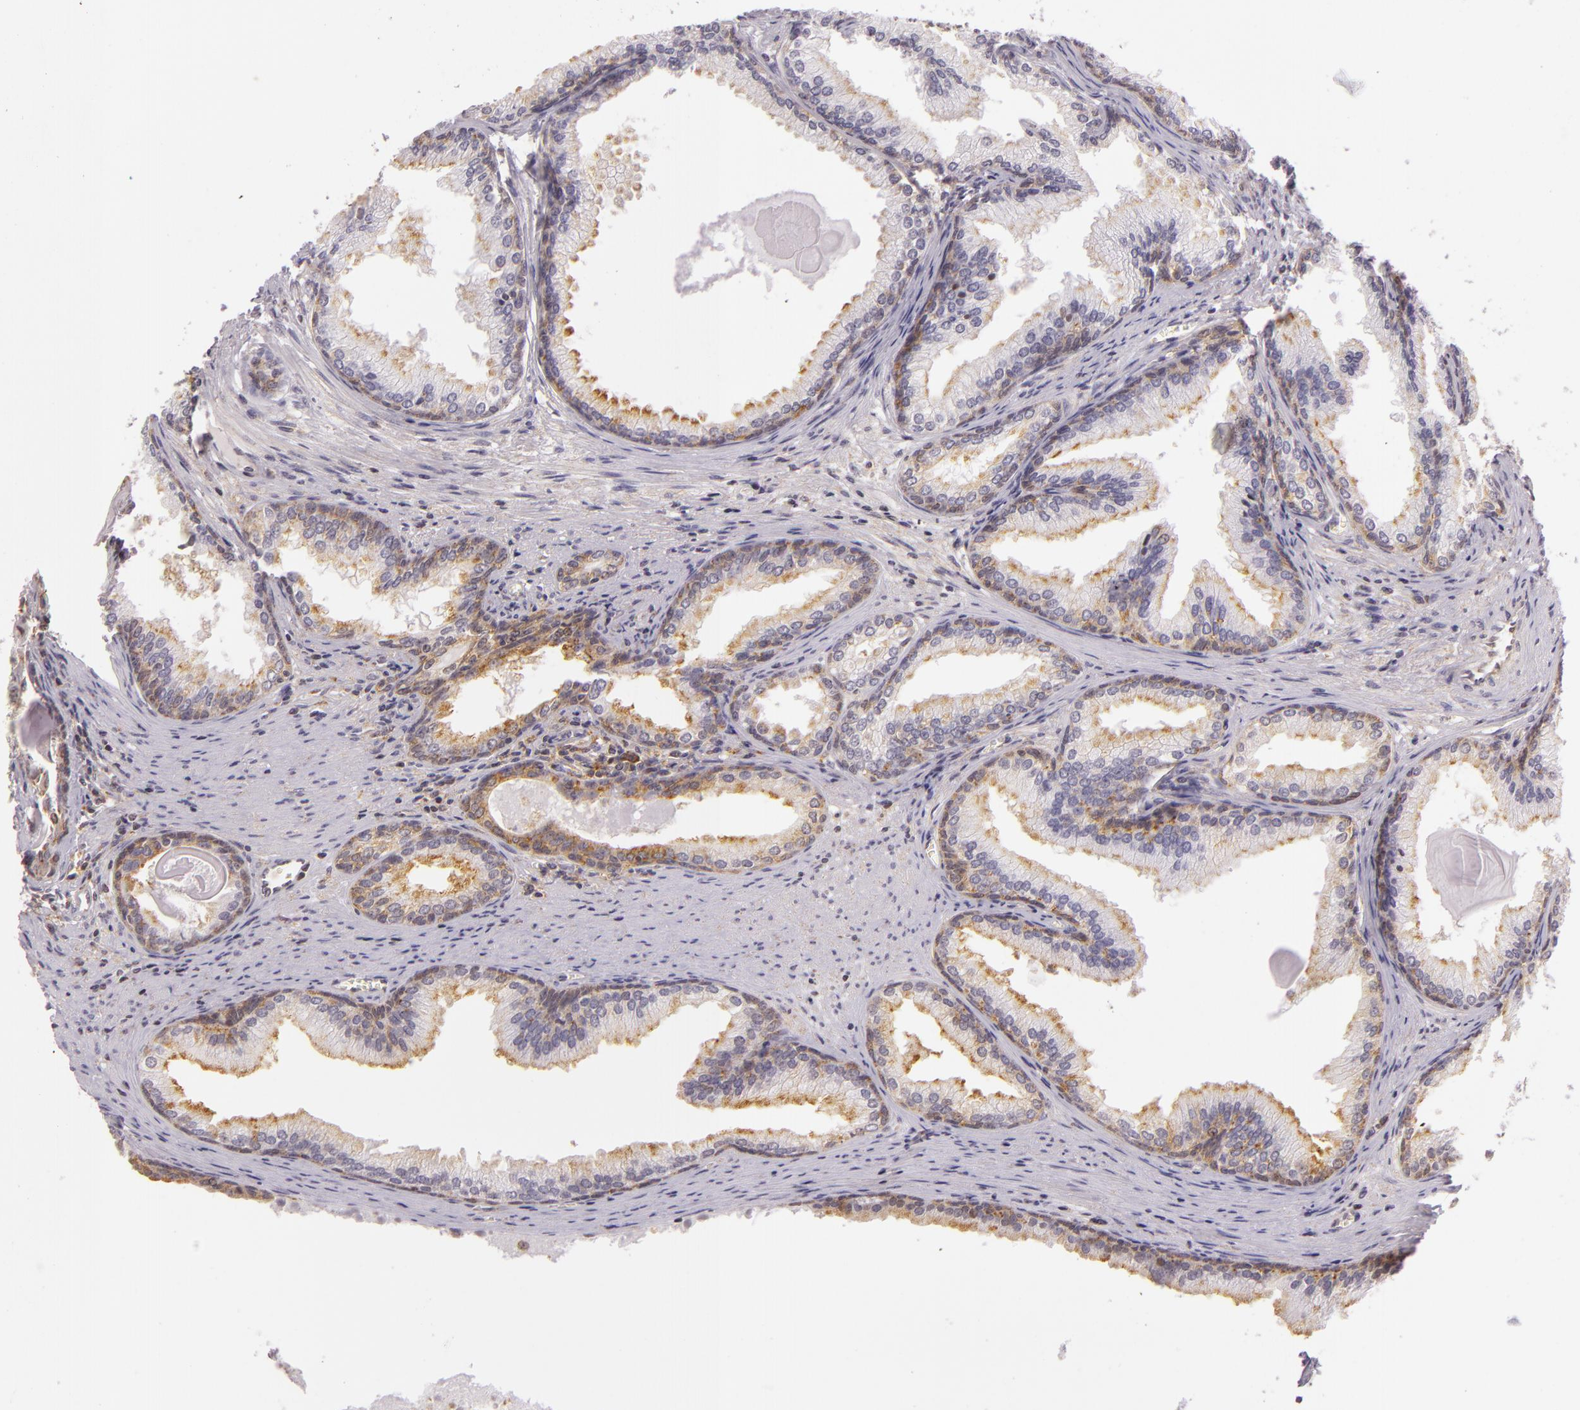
{"staining": {"intensity": "moderate", "quantity": ">75%", "location": "cytoplasmic/membranous"}, "tissue": "prostate cancer", "cell_type": "Tumor cells", "image_type": "cancer", "snomed": [{"axis": "morphology", "description": "Adenocarcinoma, Medium grade"}, {"axis": "topography", "description": "Prostate"}], "caption": "A photomicrograph of human prostate medium-grade adenocarcinoma stained for a protein displays moderate cytoplasmic/membranous brown staining in tumor cells.", "gene": "IMPDH1", "patient": {"sex": "male", "age": 79}}